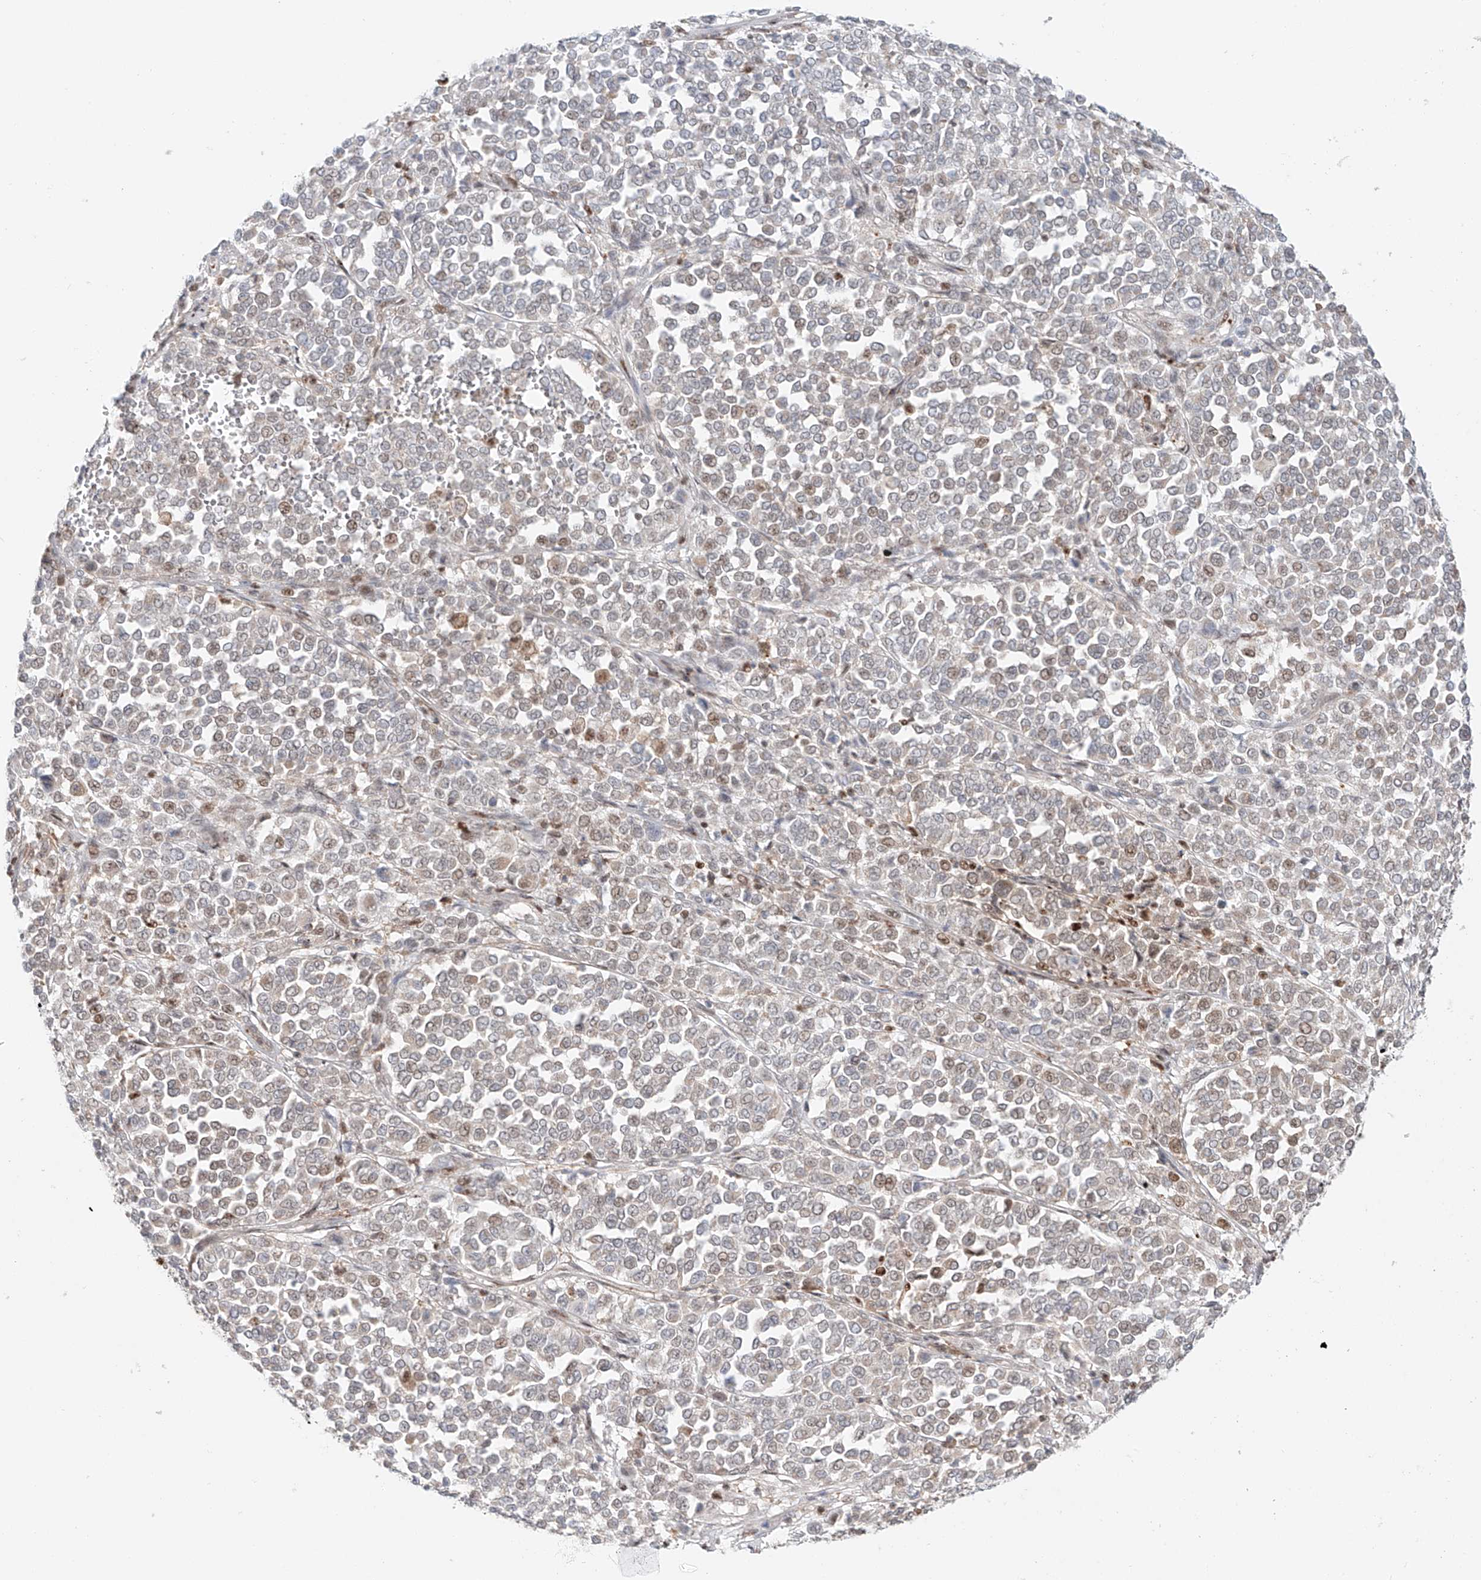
{"staining": {"intensity": "weak", "quantity": "<25%", "location": "nuclear"}, "tissue": "melanoma", "cell_type": "Tumor cells", "image_type": "cancer", "snomed": [{"axis": "morphology", "description": "Malignant melanoma, Metastatic site"}, {"axis": "topography", "description": "Pancreas"}], "caption": "A photomicrograph of human malignant melanoma (metastatic site) is negative for staining in tumor cells. The staining was performed using DAB (3,3'-diaminobenzidine) to visualize the protein expression in brown, while the nuclei were stained in blue with hematoxylin (Magnification: 20x).", "gene": "DZIP1L", "patient": {"sex": "female", "age": 30}}